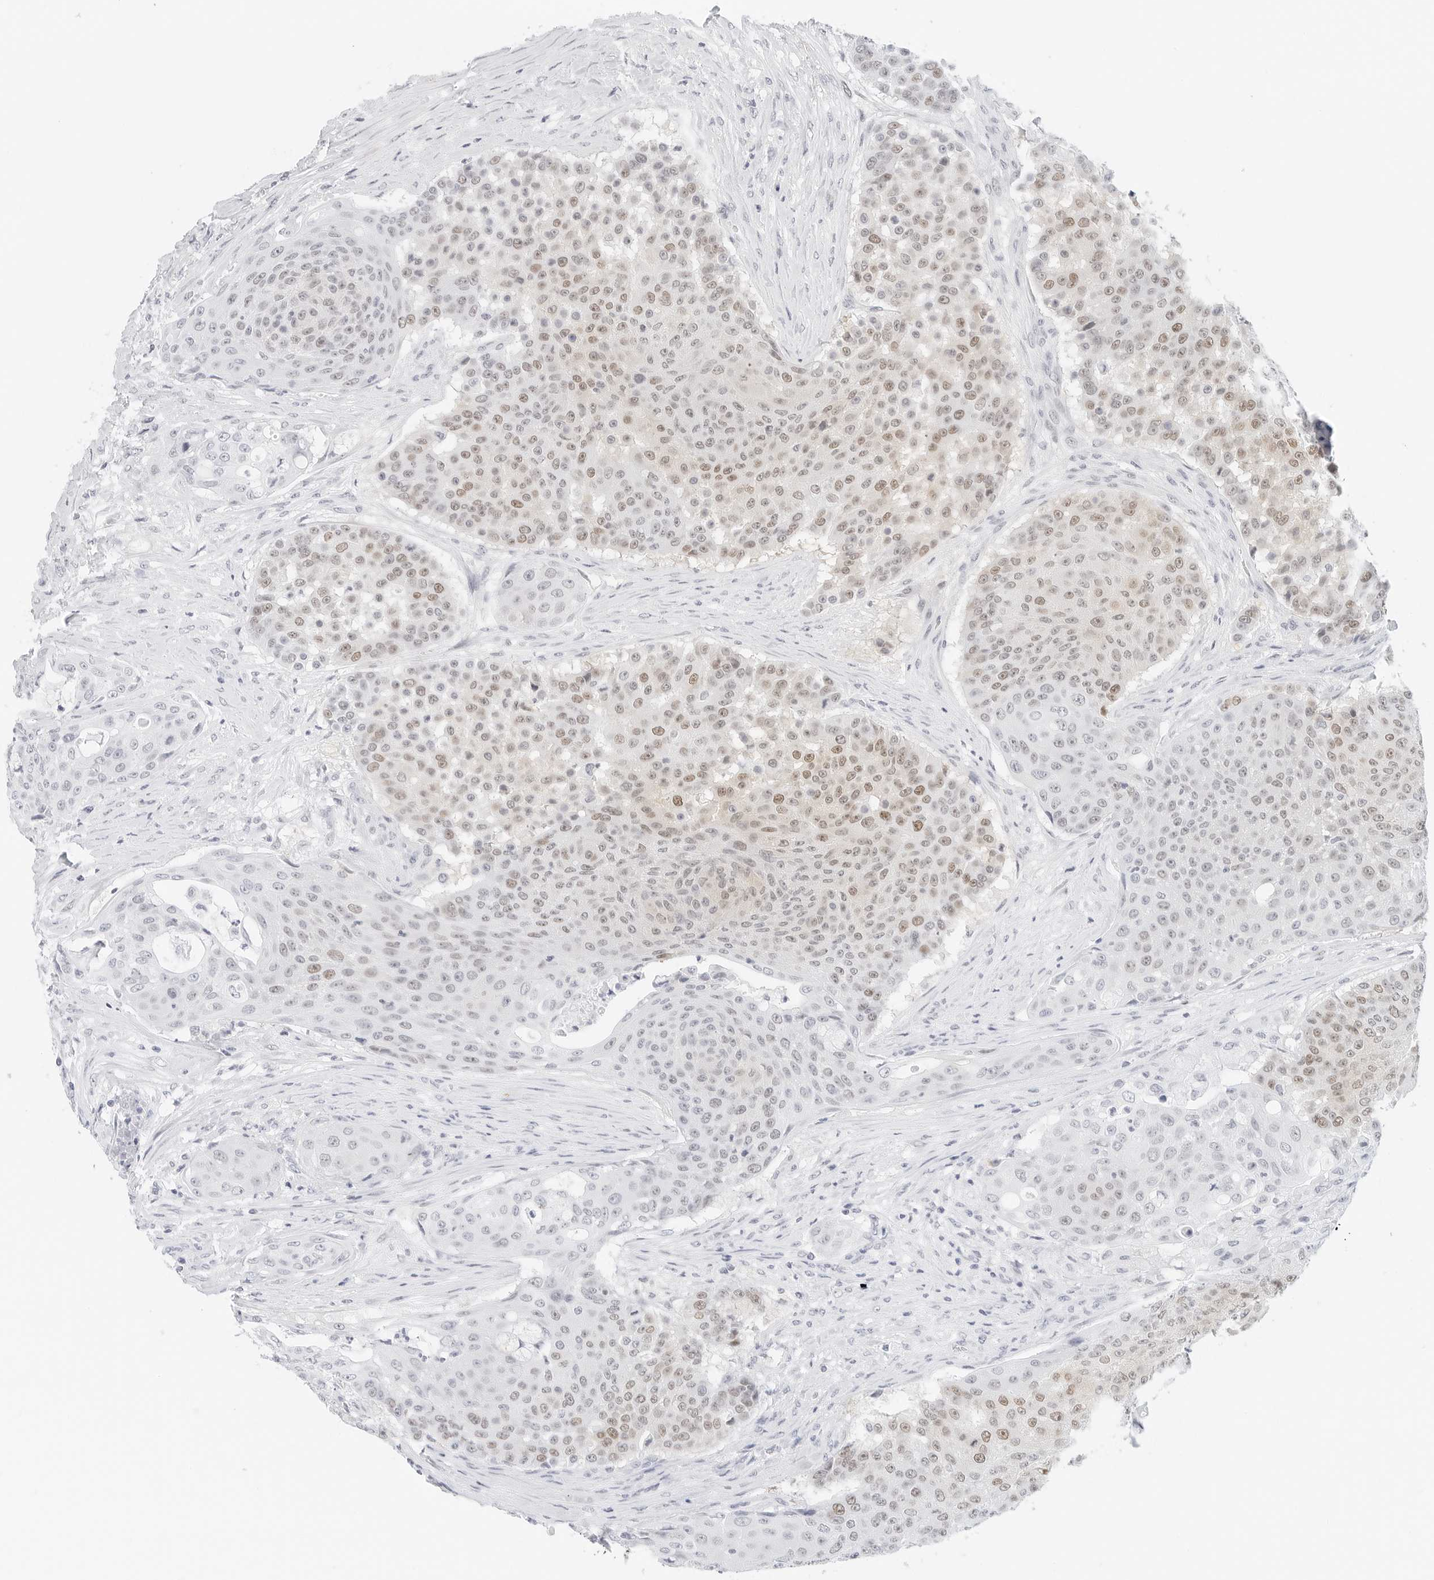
{"staining": {"intensity": "moderate", "quantity": ">75%", "location": "nuclear"}, "tissue": "urothelial cancer", "cell_type": "Tumor cells", "image_type": "cancer", "snomed": [{"axis": "morphology", "description": "Urothelial carcinoma, High grade"}, {"axis": "topography", "description": "Urinary bladder"}], "caption": "Immunohistochemical staining of human urothelial carcinoma (high-grade) shows medium levels of moderate nuclear staining in approximately >75% of tumor cells. The protein is stained brown, and the nuclei are stained in blue (DAB (3,3'-diaminobenzidine) IHC with brightfield microscopy, high magnification).", "gene": "CD22", "patient": {"sex": "female", "age": 63}}